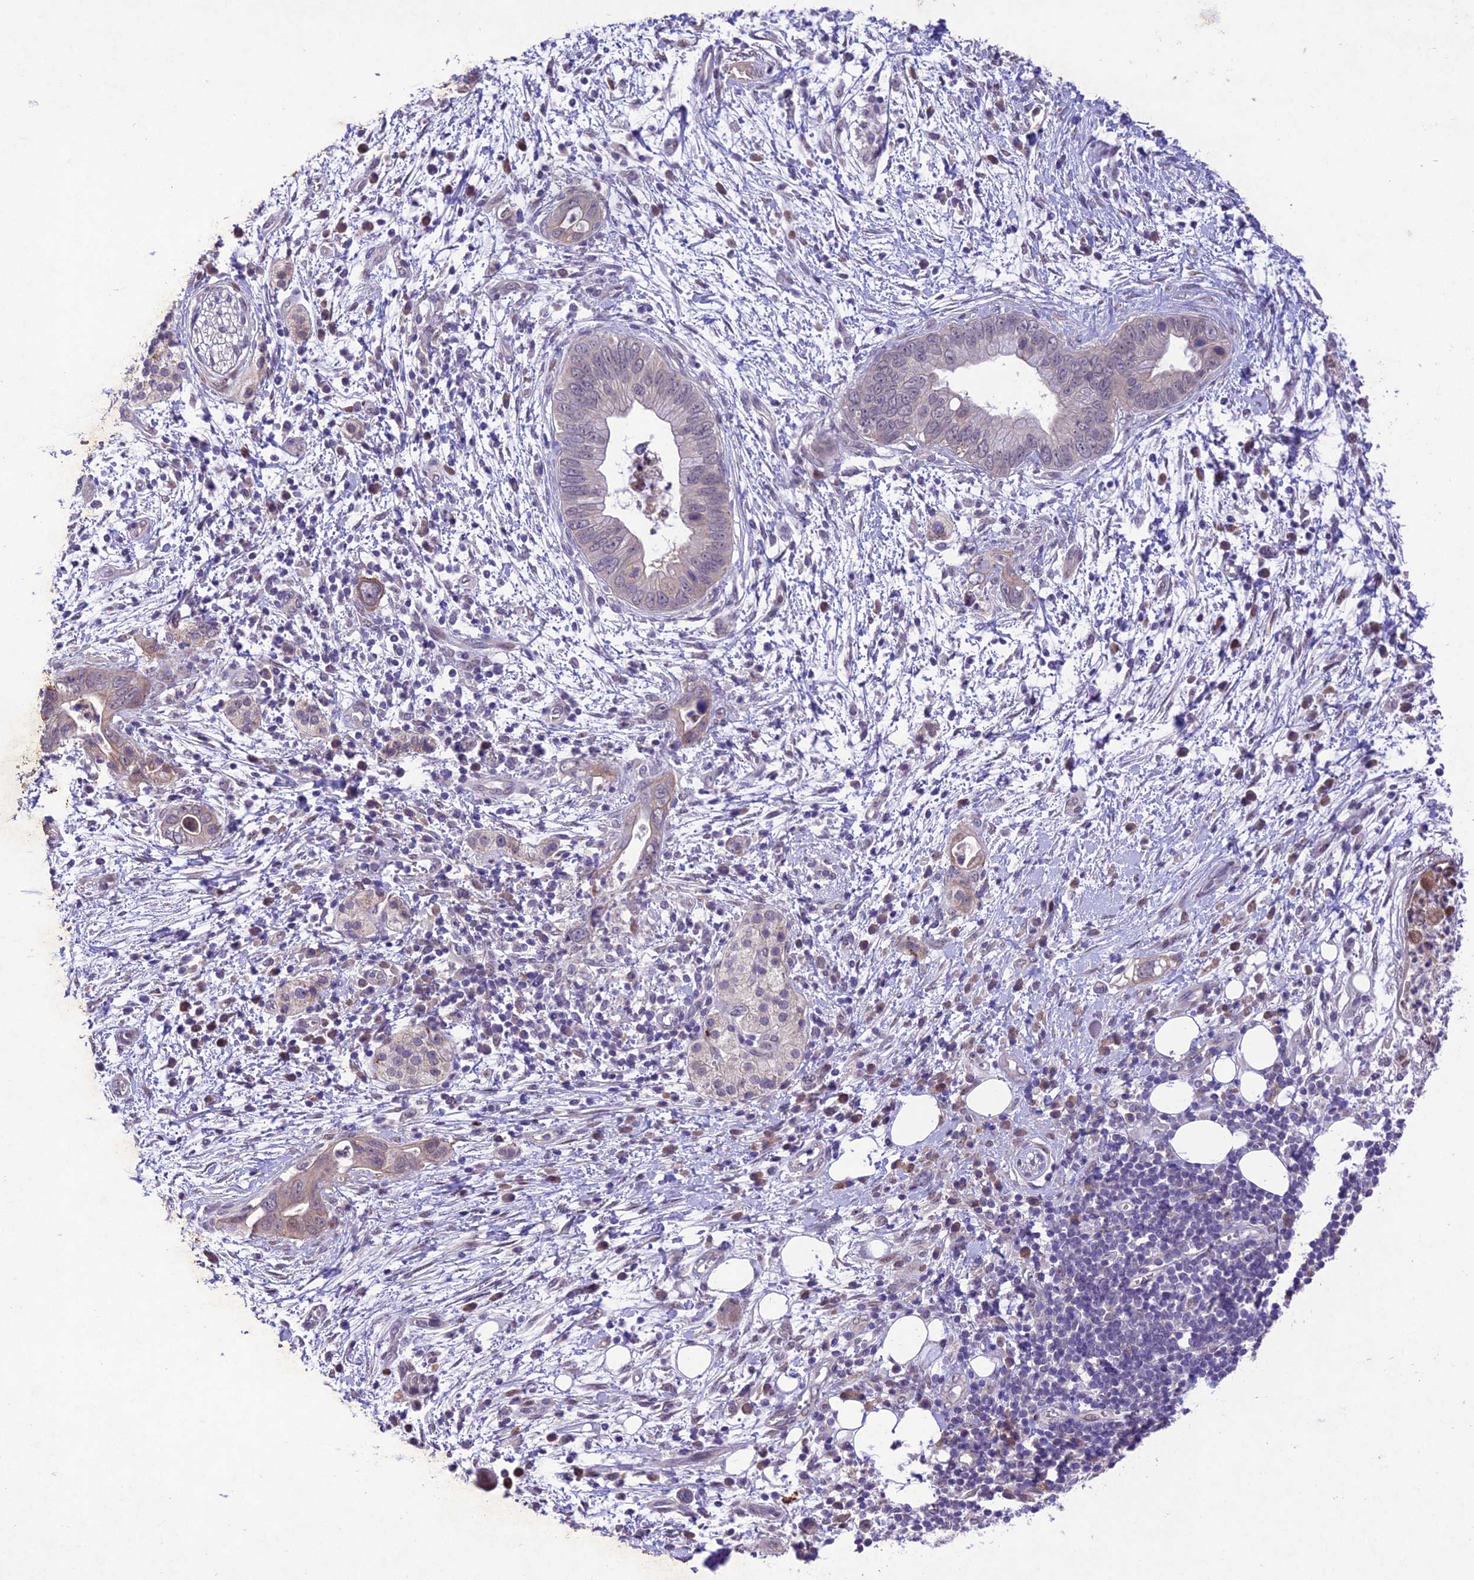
{"staining": {"intensity": "weak", "quantity": "<25%", "location": "cytoplasmic/membranous,nuclear"}, "tissue": "pancreatic cancer", "cell_type": "Tumor cells", "image_type": "cancer", "snomed": [{"axis": "morphology", "description": "Adenocarcinoma, NOS"}, {"axis": "topography", "description": "Pancreas"}], "caption": "Immunohistochemistry (IHC) image of neoplastic tissue: pancreatic cancer stained with DAB (3,3'-diaminobenzidine) reveals no significant protein positivity in tumor cells.", "gene": "ANKRD52", "patient": {"sex": "male", "age": 75}}